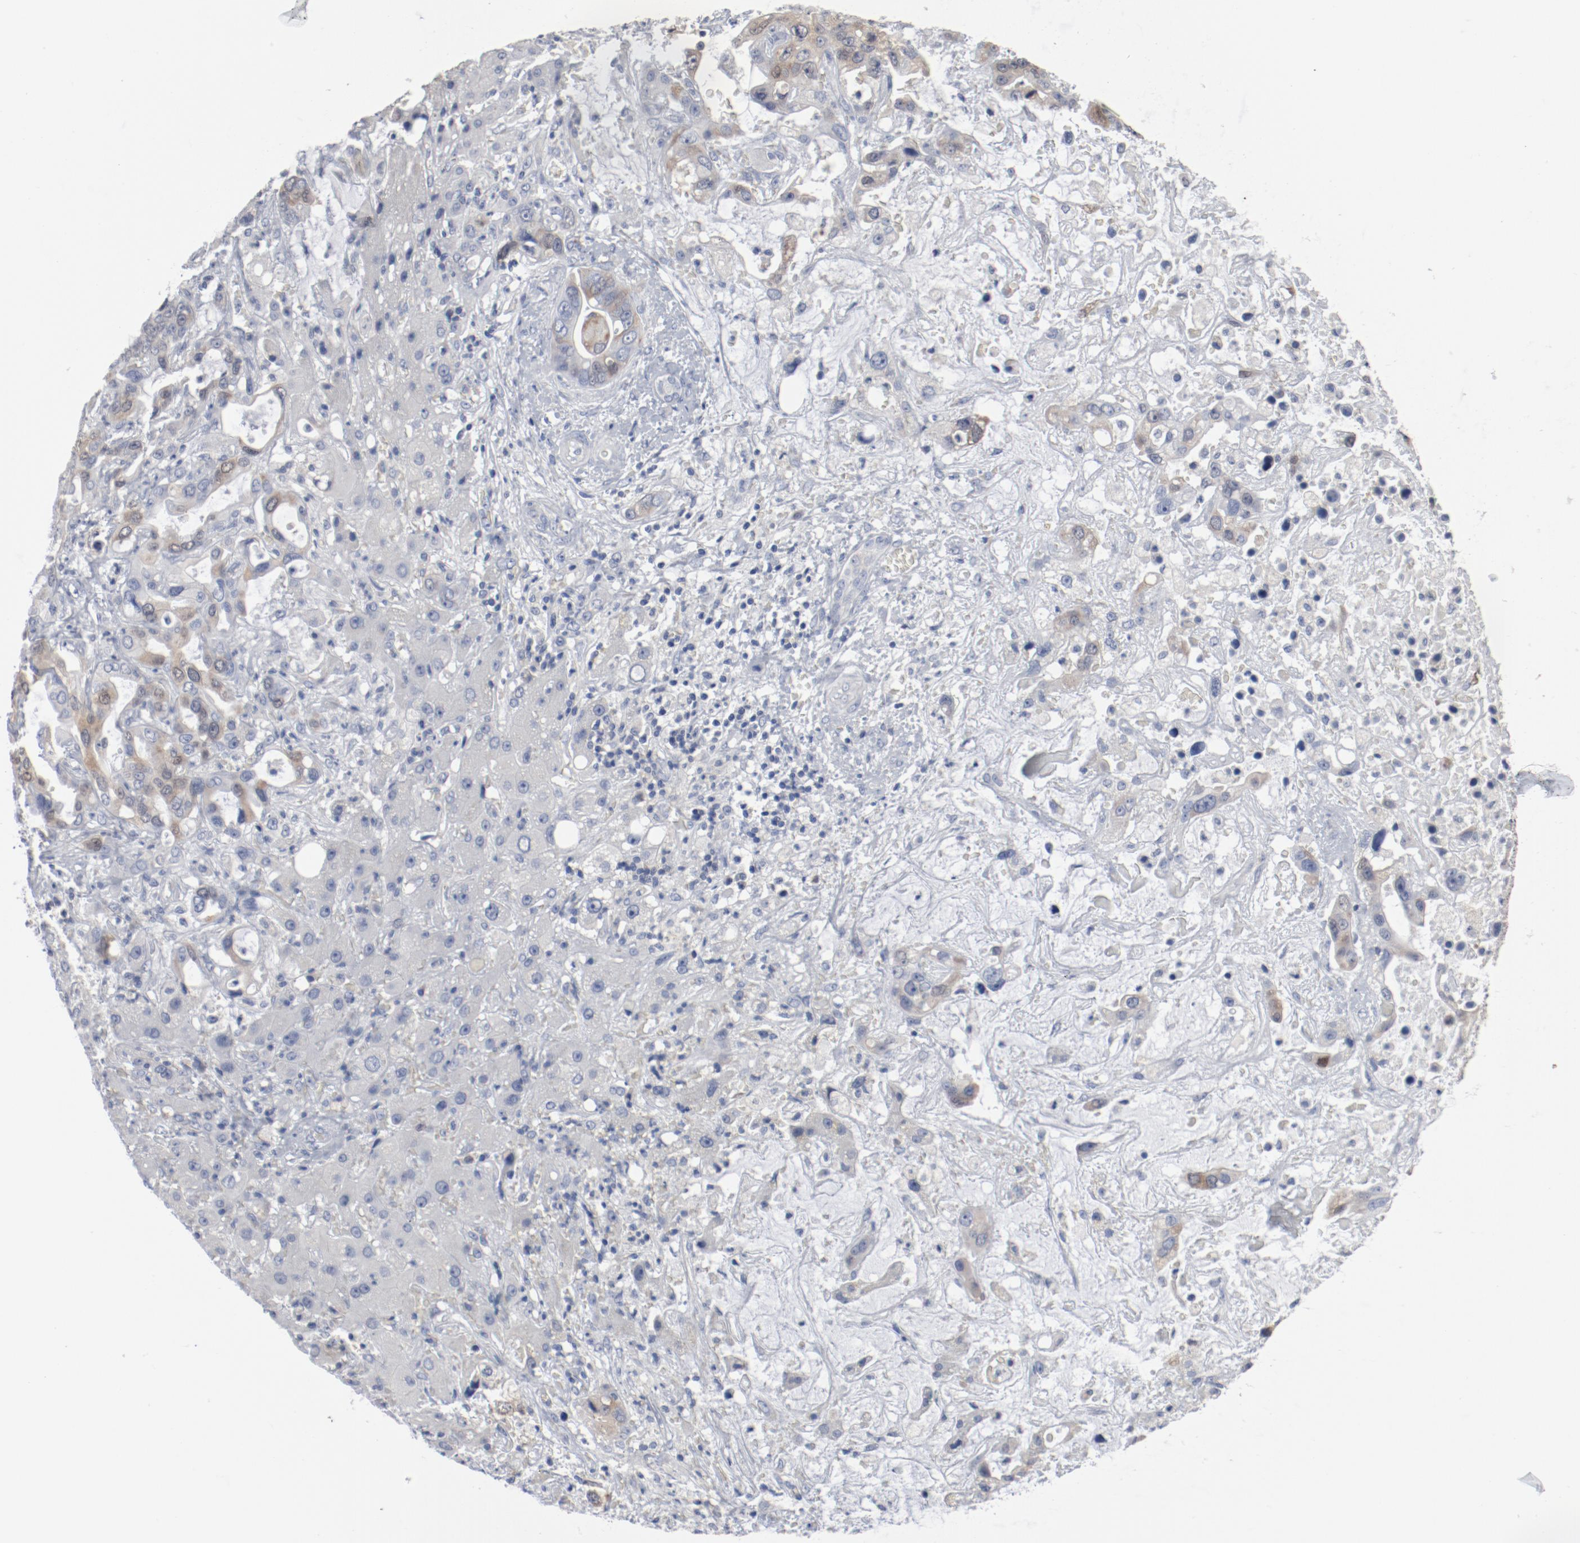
{"staining": {"intensity": "weak", "quantity": "<25%", "location": "cytoplasmic/membranous"}, "tissue": "liver cancer", "cell_type": "Tumor cells", "image_type": "cancer", "snomed": [{"axis": "morphology", "description": "Cholangiocarcinoma"}, {"axis": "topography", "description": "Liver"}], "caption": "High power microscopy micrograph of an immunohistochemistry (IHC) image of liver cholangiocarcinoma, revealing no significant staining in tumor cells.", "gene": "CDK1", "patient": {"sex": "female", "age": 65}}